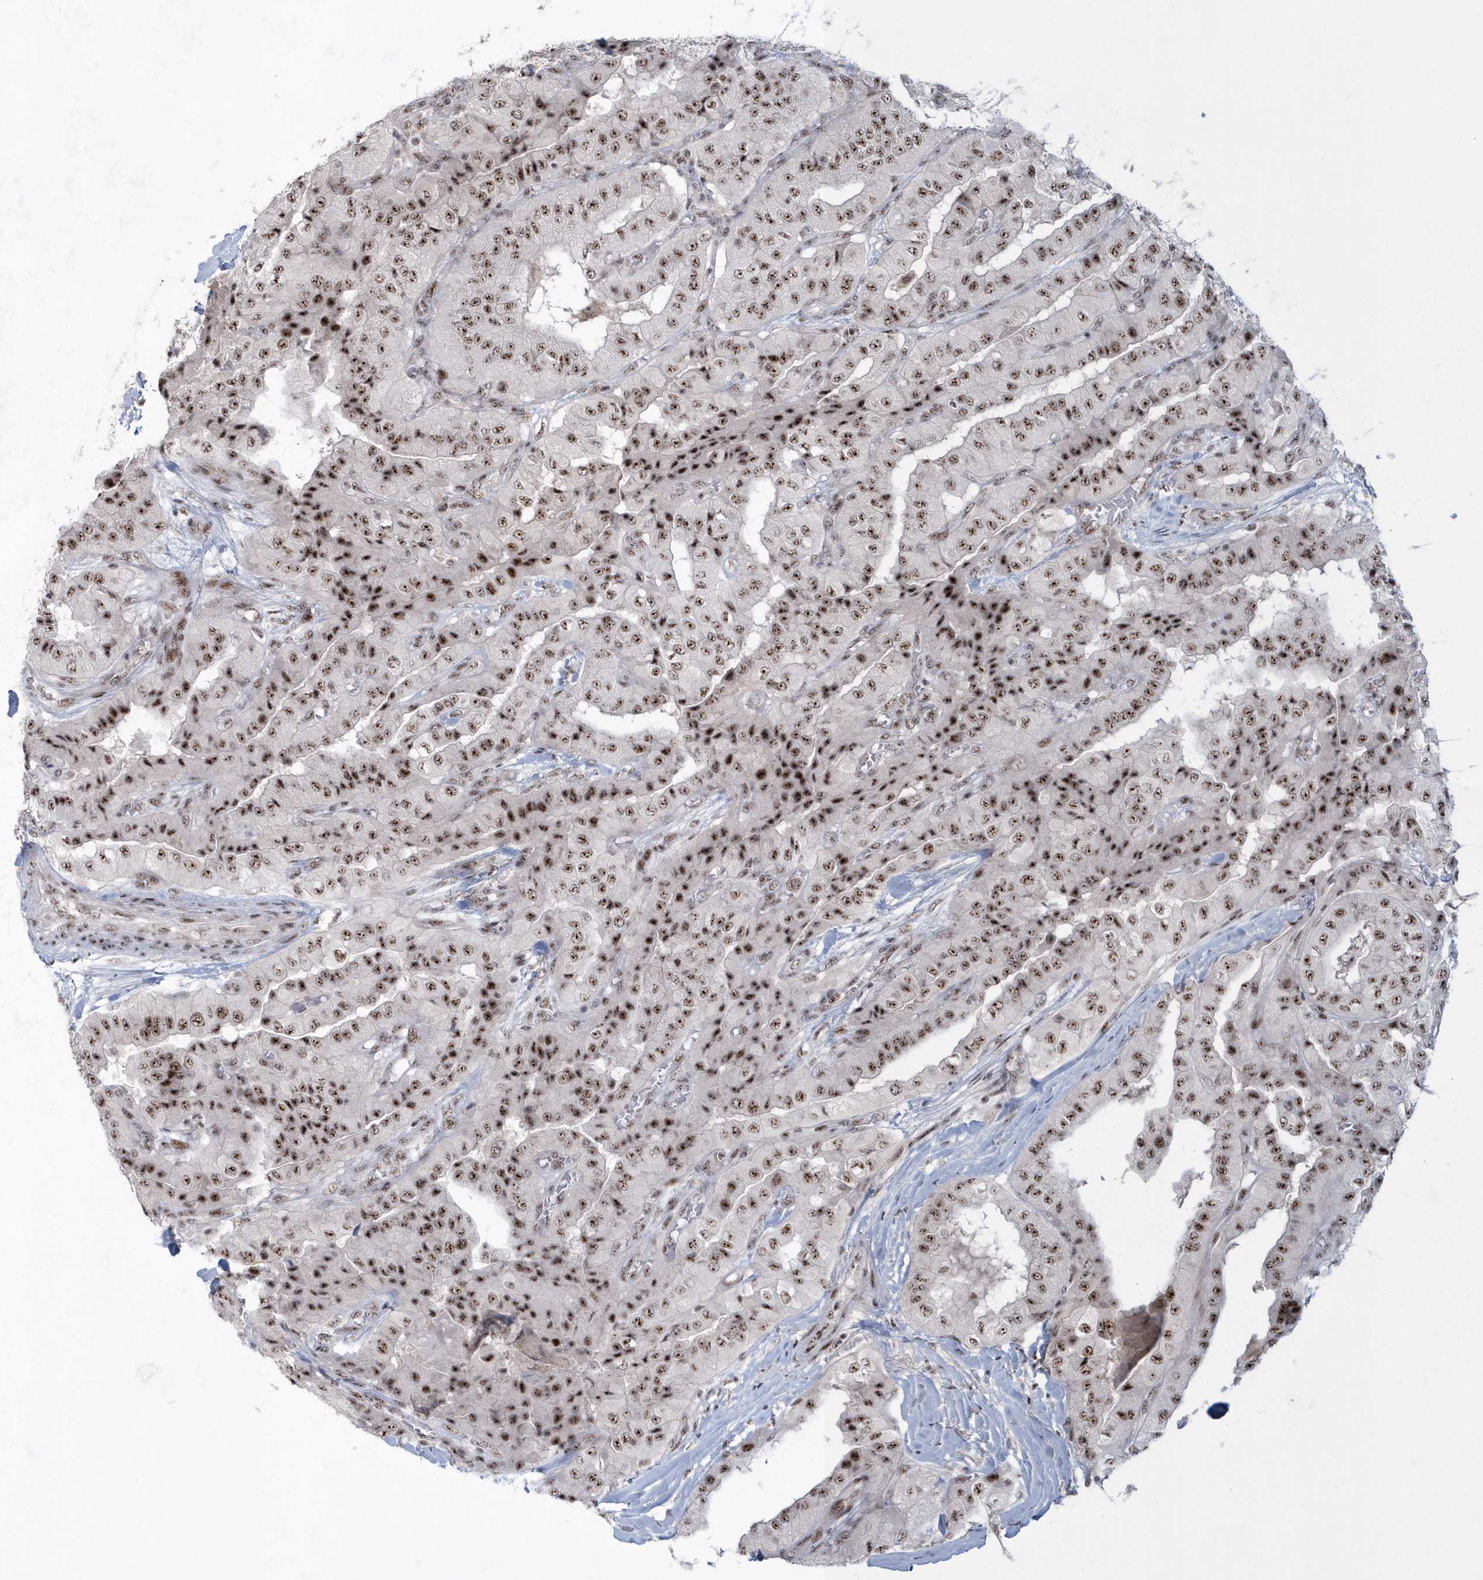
{"staining": {"intensity": "strong", "quantity": ">75%", "location": "nuclear"}, "tissue": "thyroid cancer", "cell_type": "Tumor cells", "image_type": "cancer", "snomed": [{"axis": "morphology", "description": "Papillary adenocarcinoma, NOS"}, {"axis": "topography", "description": "Thyroid gland"}], "caption": "Thyroid cancer tissue displays strong nuclear staining in approximately >75% of tumor cells", "gene": "KDM6B", "patient": {"sex": "female", "age": 59}}